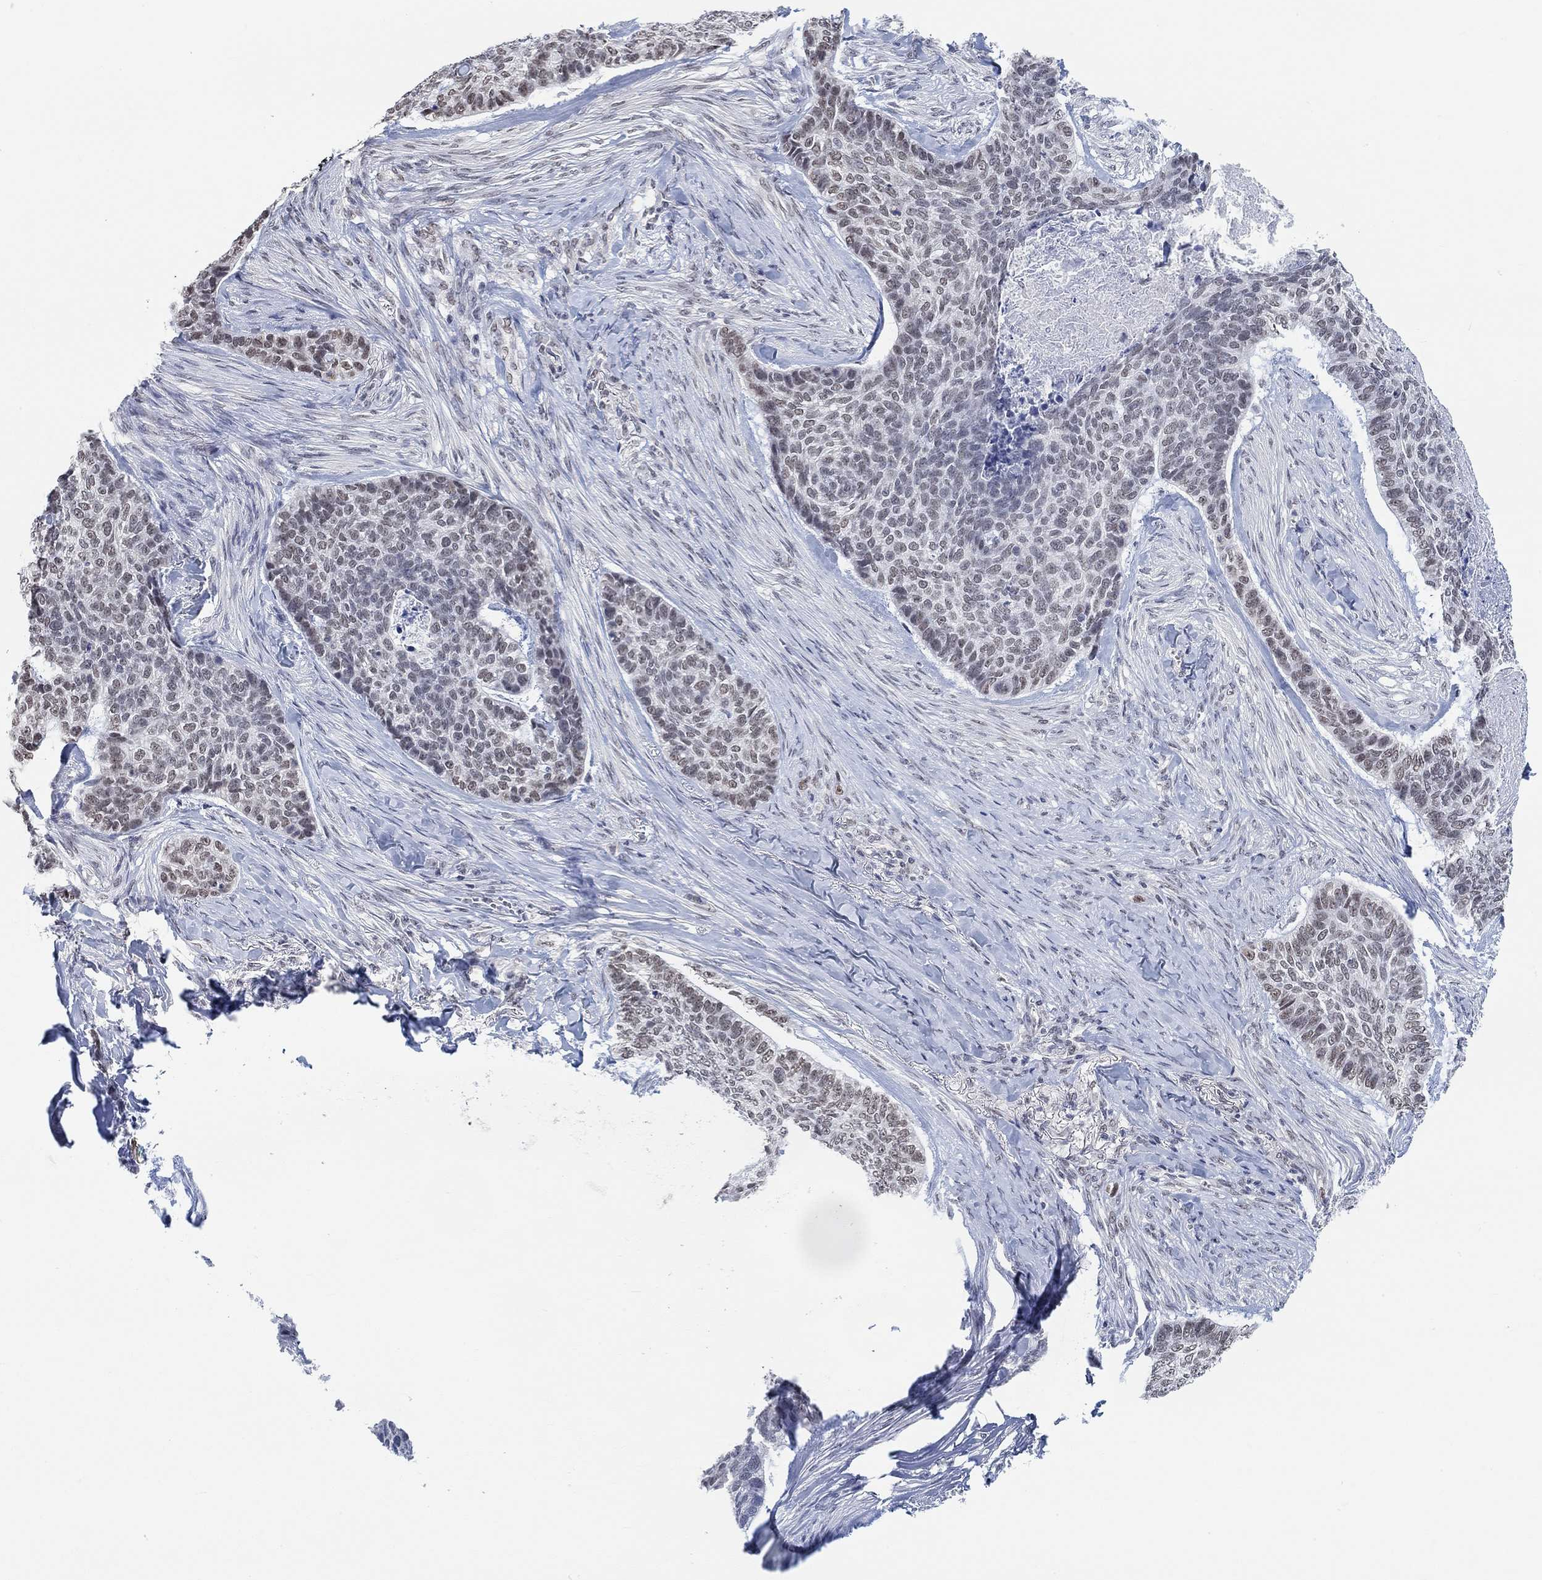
{"staining": {"intensity": "weak", "quantity": "25%-75%", "location": "nuclear"}, "tissue": "skin cancer", "cell_type": "Tumor cells", "image_type": "cancer", "snomed": [{"axis": "morphology", "description": "Basal cell carcinoma"}, {"axis": "topography", "description": "Skin"}], "caption": "Human skin basal cell carcinoma stained for a protein (brown) exhibits weak nuclear positive staining in approximately 25%-75% of tumor cells.", "gene": "PURG", "patient": {"sex": "female", "age": 69}}